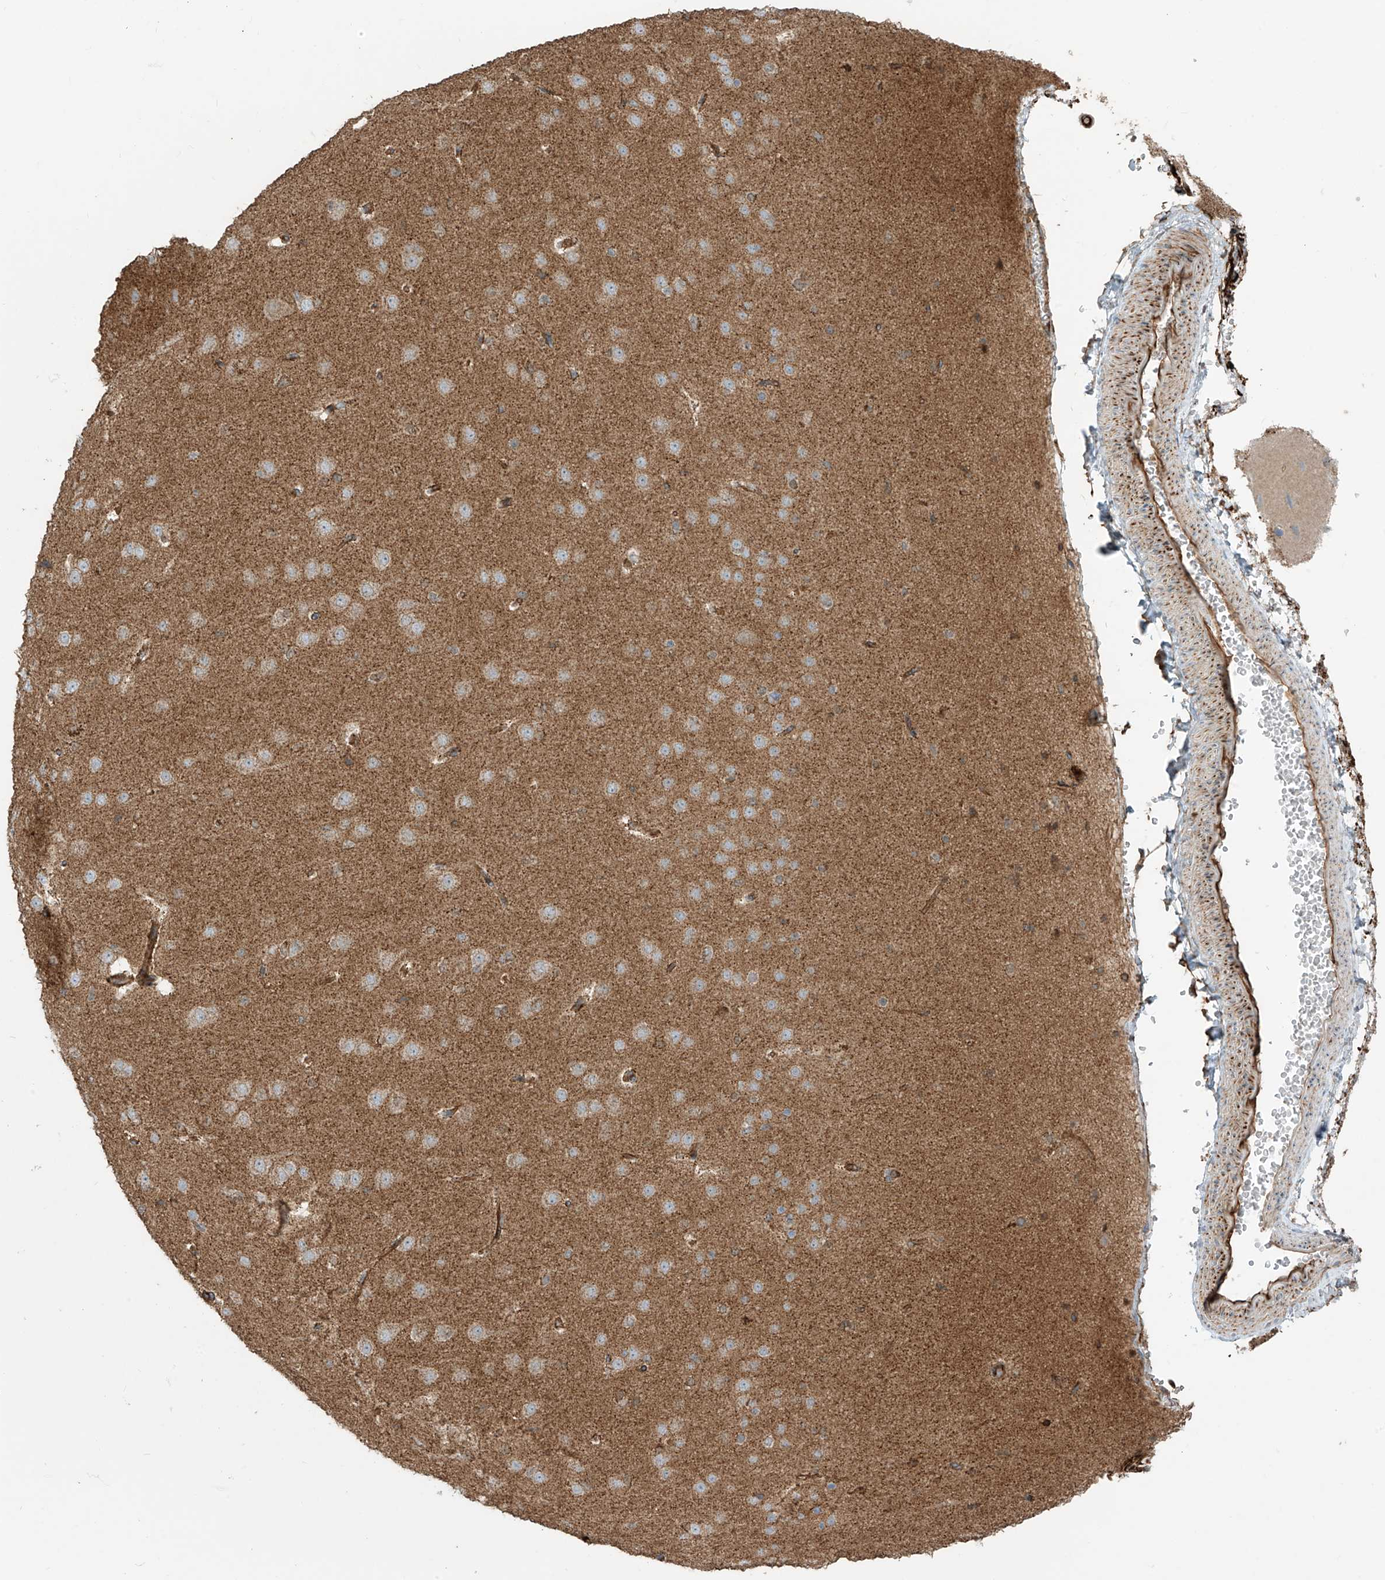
{"staining": {"intensity": "moderate", "quantity": ">75%", "location": "cytoplasmic/membranous"}, "tissue": "cerebral cortex", "cell_type": "Endothelial cells", "image_type": "normal", "snomed": [{"axis": "morphology", "description": "Normal tissue, NOS"}, {"axis": "morphology", "description": "Developmental malformation"}, {"axis": "topography", "description": "Cerebral cortex"}], "caption": "The micrograph shows a brown stain indicating the presence of a protein in the cytoplasmic/membranous of endothelial cells in cerebral cortex.", "gene": "EIF5B", "patient": {"sex": "female", "age": 30}}